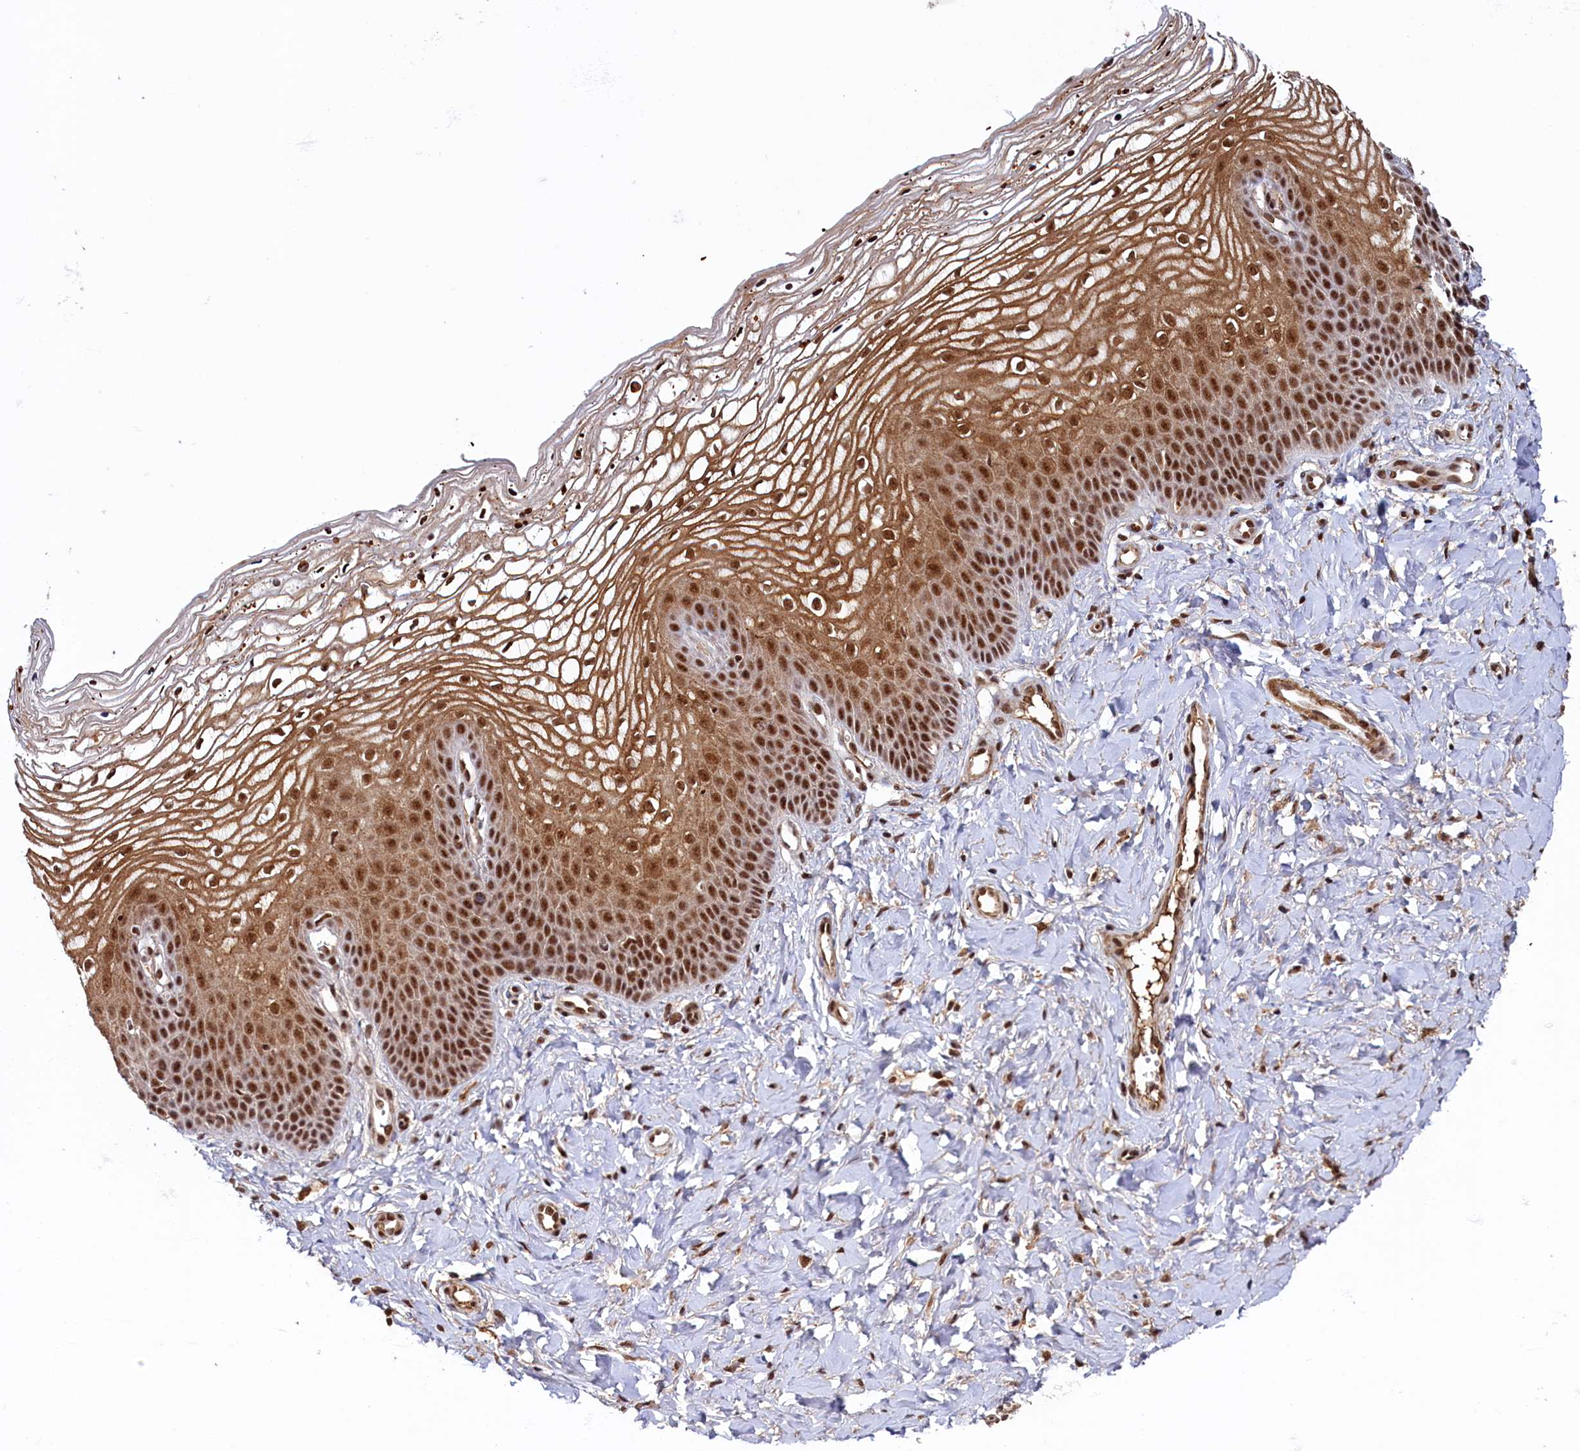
{"staining": {"intensity": "strong", "quantity": ">75%", "location": "cytoplasmic/membranous,nuclear"}, "tissue": "vagina", "cell_type": "Squamous epithelial cells", "image_type": "normal", "snomed": [{"axis": "morphology", "description": "Normal tissue, NOS"}, {"axis": "topography", "description": "Vagina"}], "caption": "This histopathology image reveals IHC staining of benign vagina, with high strong cytoplasmic/membranous,nuclear staining in approximately >75% of squamous epithelial cells.", "gene": "ZC3H18", "patient": {"sex": "female", "age": 68}}